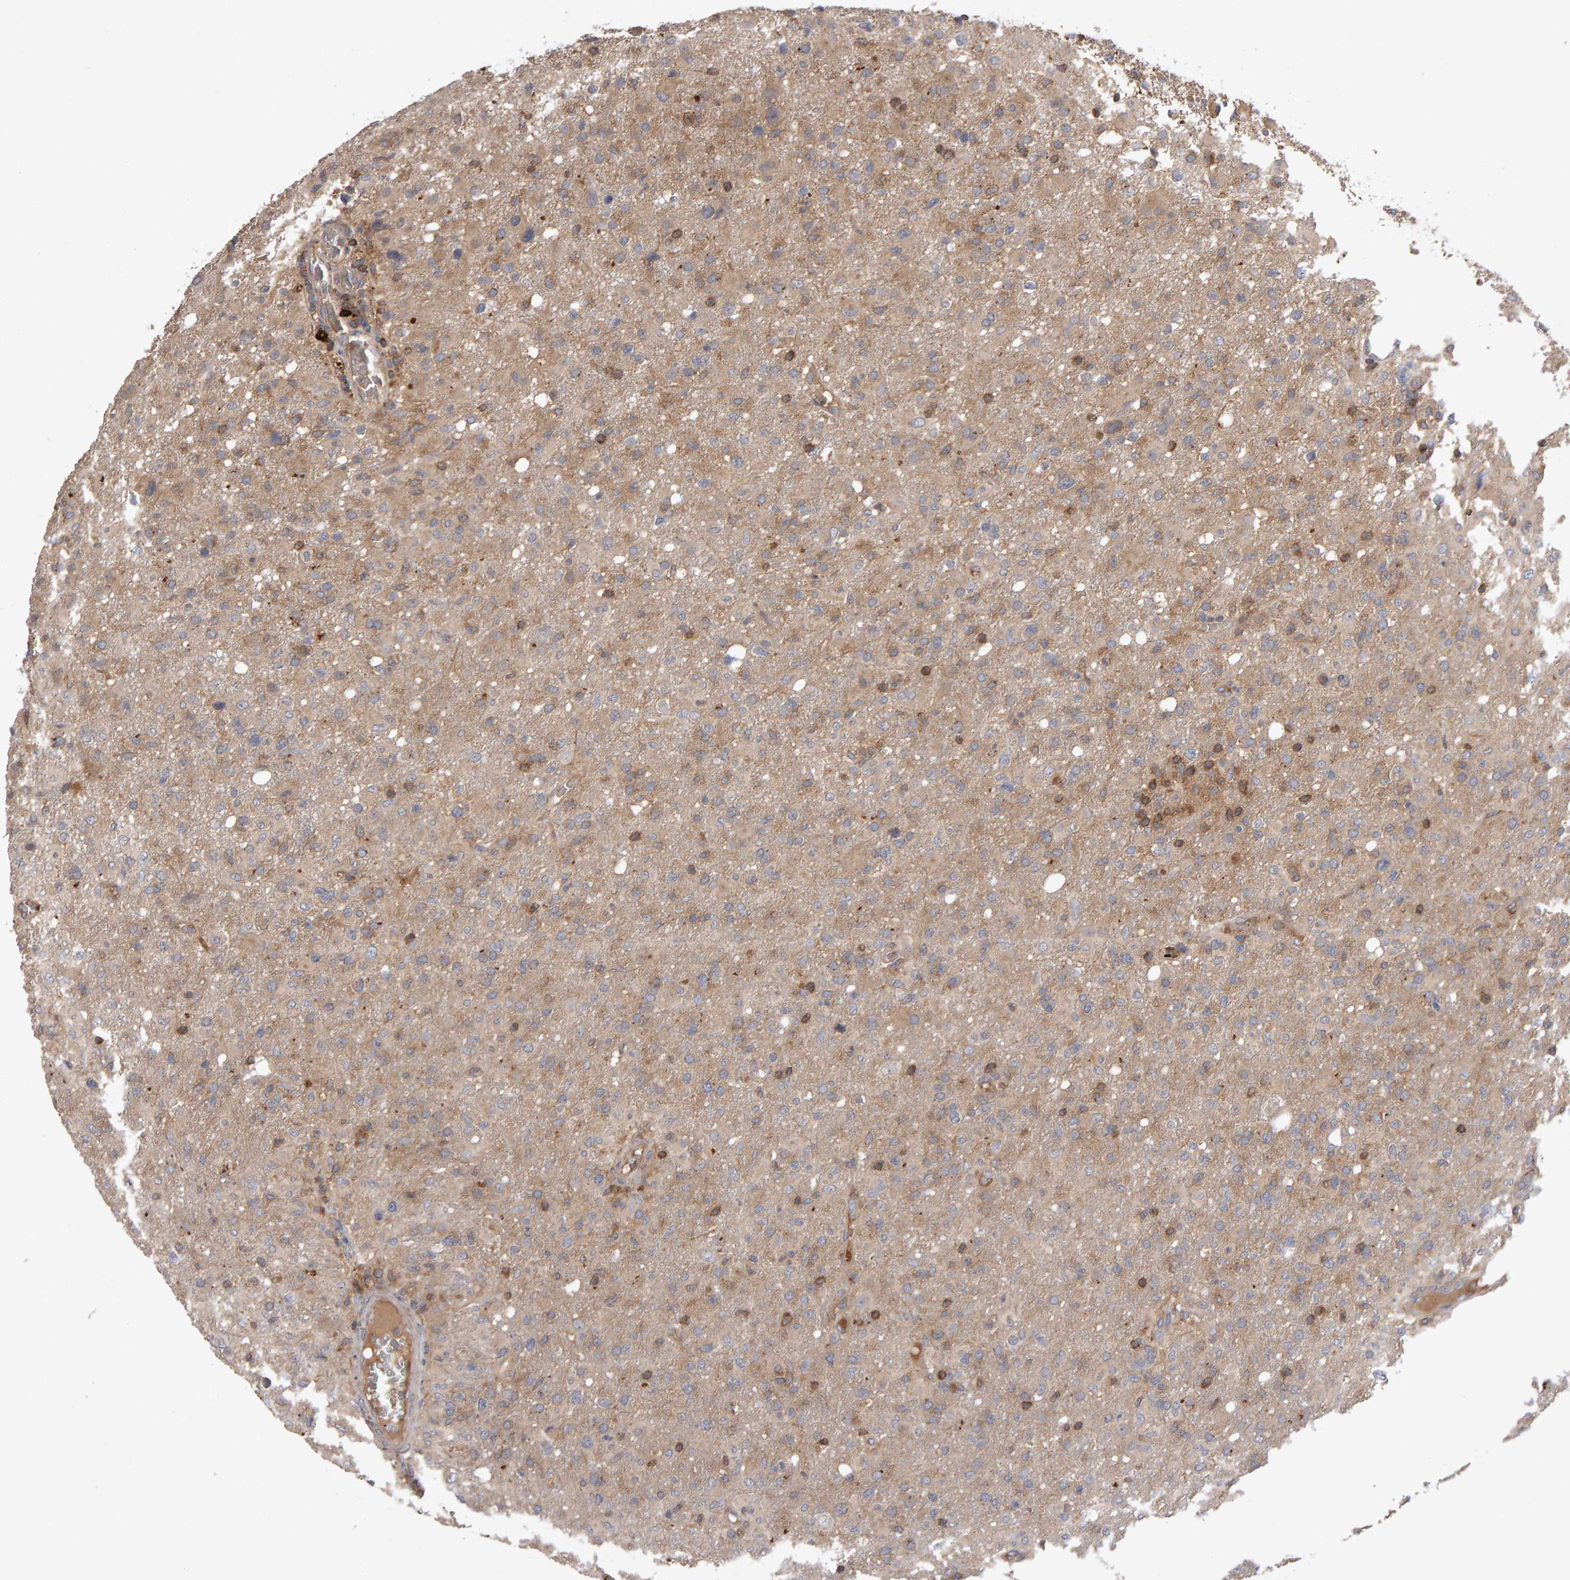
{"staining": {"intensity": "weak", "quantity": ">75%", "location": "cytoplasmic/membranous"}, "tissue": "glioma", "cell_type": "Tumor cells", "image_type": "cancer", "snomed": [{"axis": "morphology", "description": "Glioma, malignant, High grade"}, {"axis": "topography", "description": "Brain"}], "caption": "A brown stain highlights weak cytoplasmic/membranous positivity of a protein in glioma tumor cells.", "gene": "PGS1", "patient": {"sex": "female", "age": 57}}